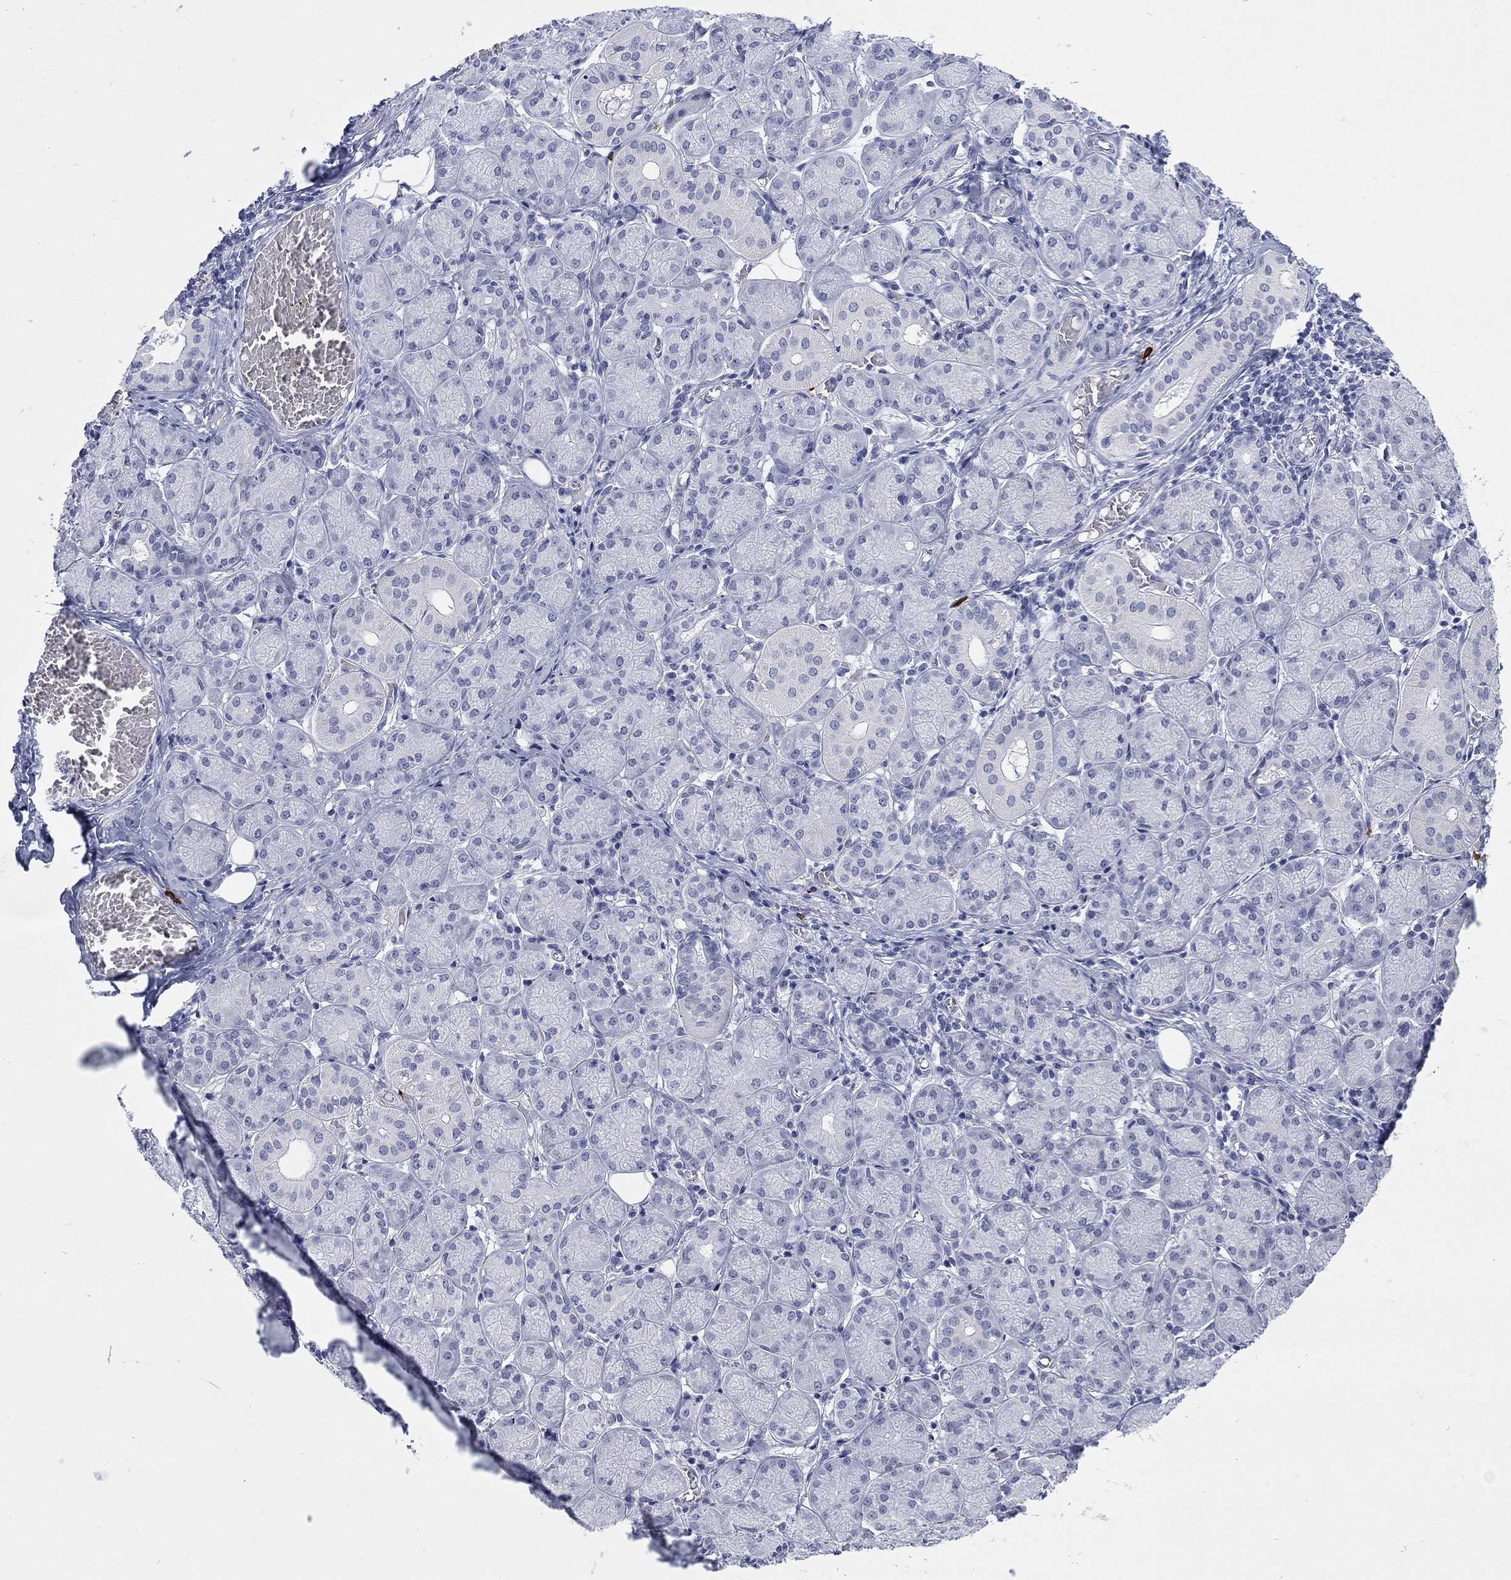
{"staining": {"intensity": "negative", "quantity": "none", "location": "none"}, "tissue": "salivary gland", "cell_type": "Glandular cells", "image_type": "normal", "snomed": [{"axis": "morphology", "description": "Normal tissue, NOS"}, {"axis": "topography", "description": "Salivary gland"}, {"axis": "topography", "description": "Peripheral nerve tissue"}], "caption": "Immunohistochemical staining of benign salivary gland shows no significant staining in glandular cells.", "gene": "ECEL1", "patient": {"sex": "female", "age": 24}}